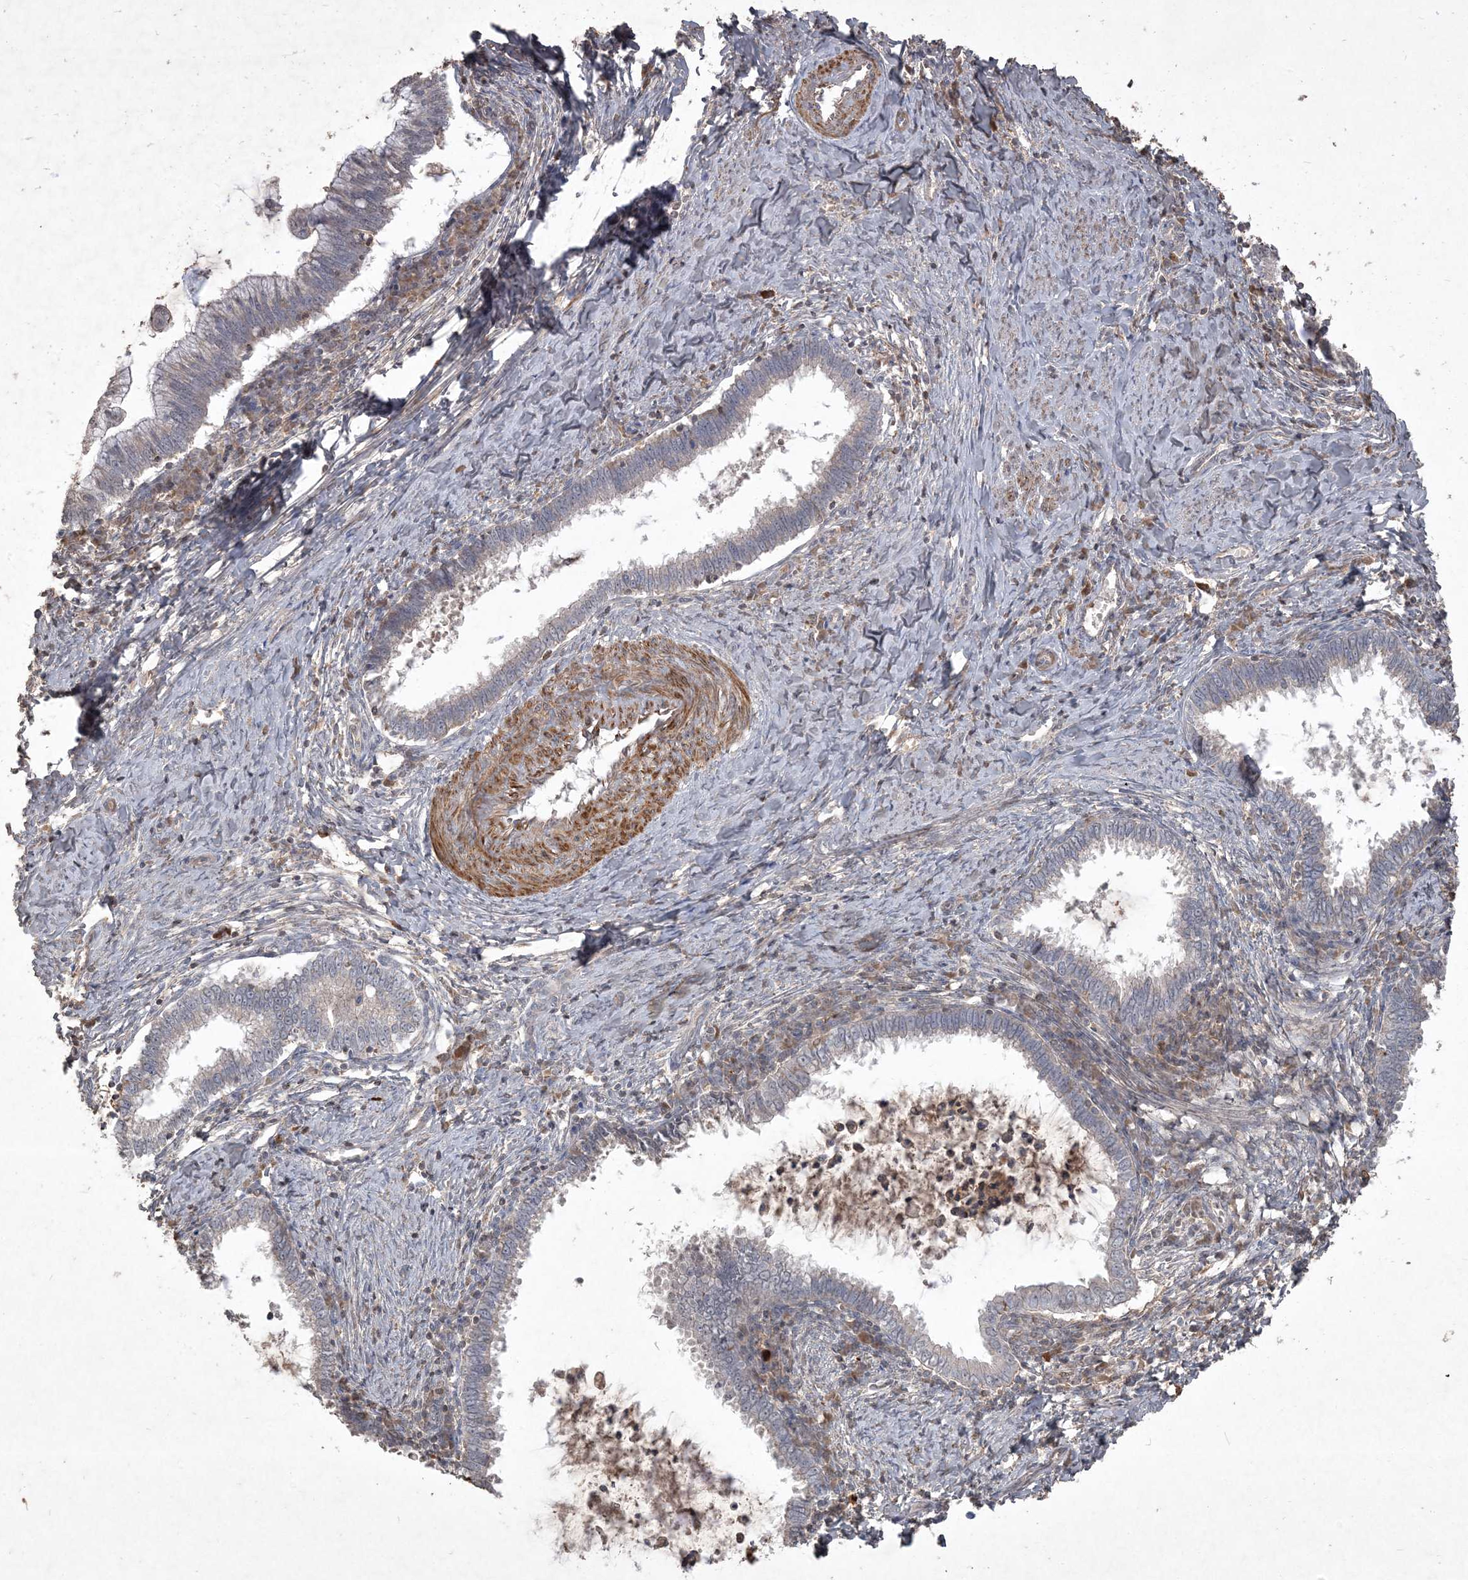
{"staining": {"intensity": "negative", "quantity": "none", "location": "none"}, "tissue": "cervical cancer", "cell_type": "Tumor cells", "image_type": "cancer", "snomed": [{"axis": "morphology", "description": "Adenocarcinoma, NOS"}, {"axis": "topography", "description": "Cervix"}], "caption": "Image shows no significant protein expression in tumor cells of adenocarcinoma (cervical). The staining is performed using DAB (3,3'-diaminobenzidine) brown chromogen with nuclei counter-stained in using hematoxylin.", "gene": "PRRT3", "patient": {"sex": "female", "age": 36}}